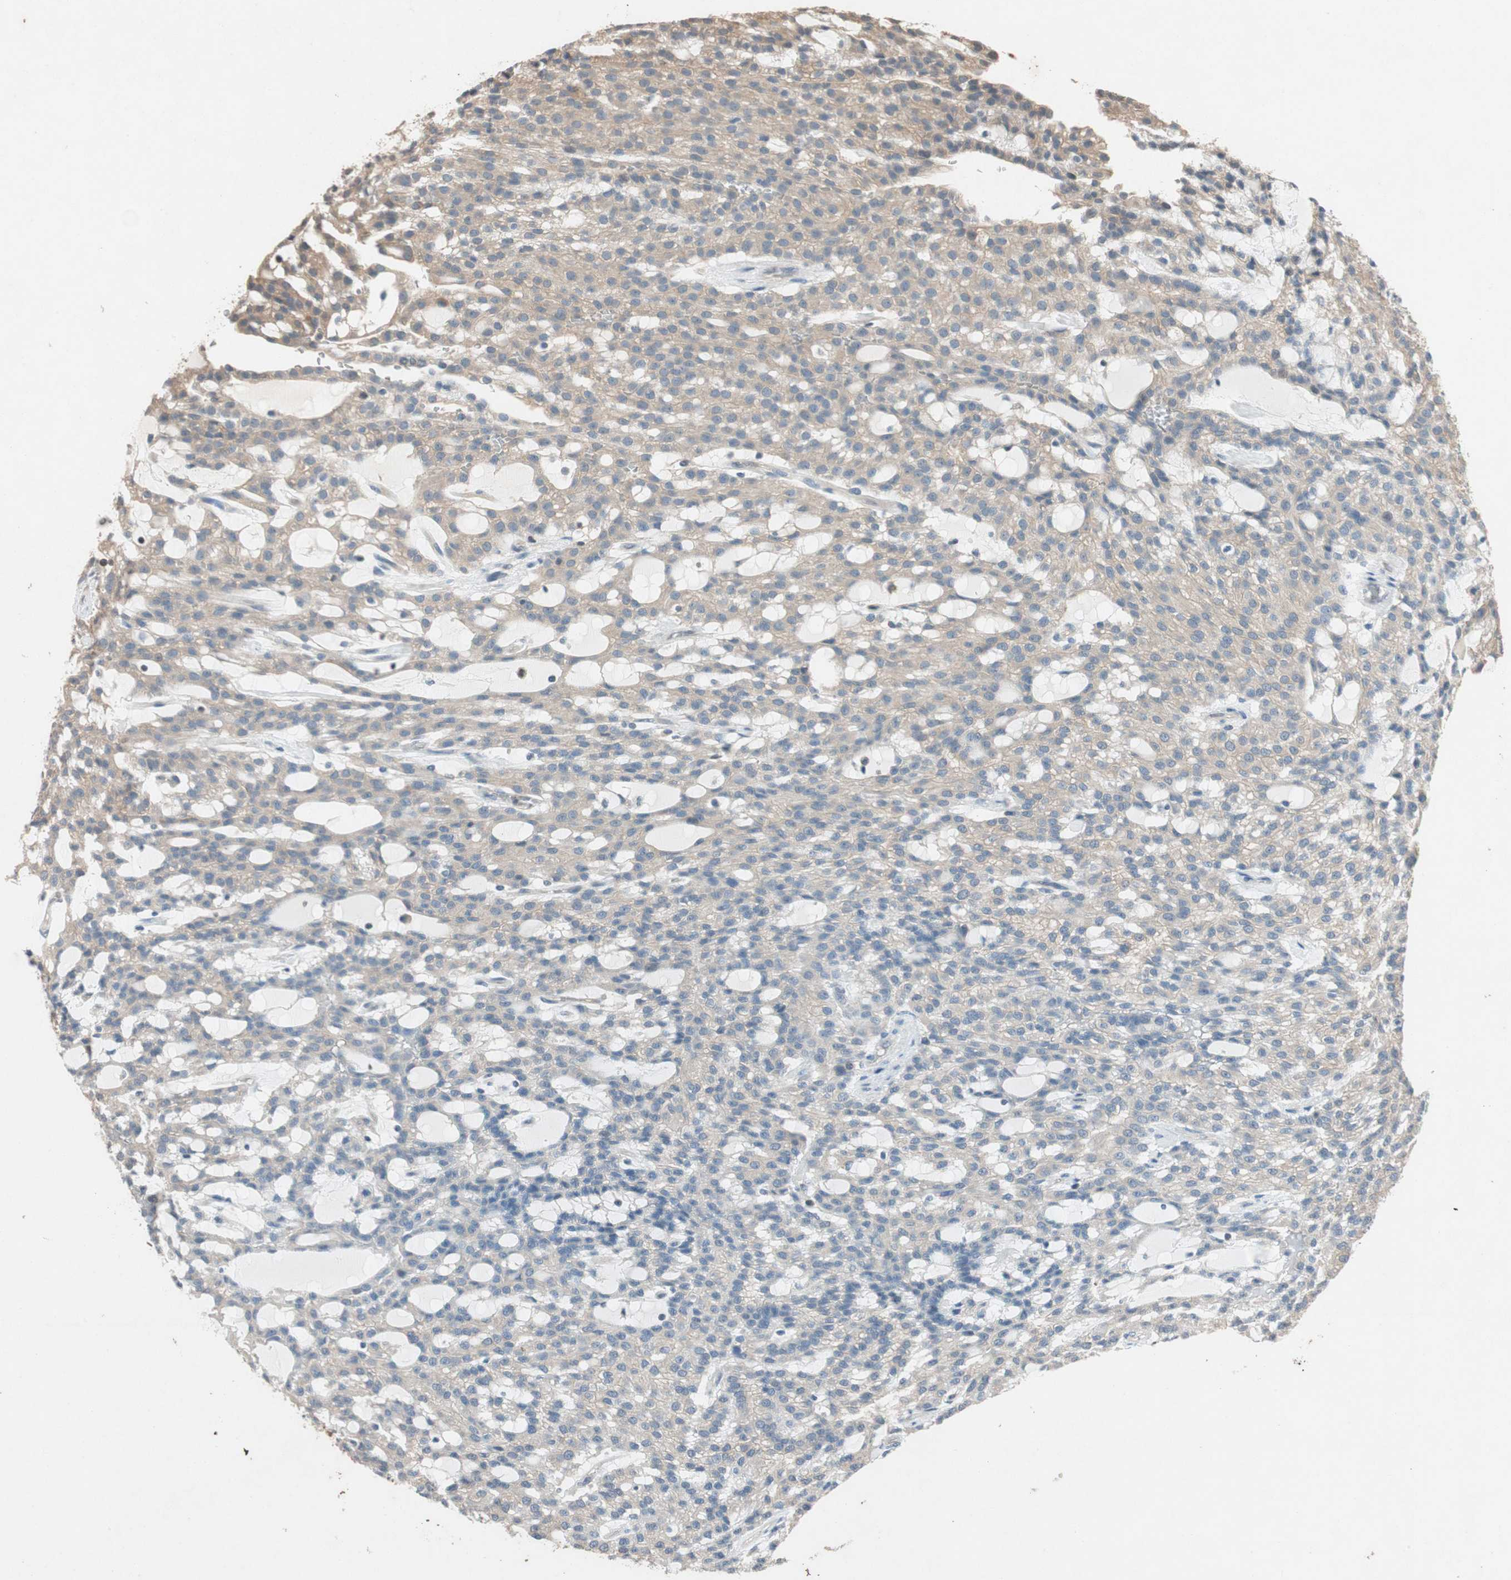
{"staining": {"intensity": "weak", "quantity": ">75%", "location": "cytoplasmic/membranous"}, "tissue": "renal cancer", "cell_type": "Tumor cells", "image_type": "cancer", "snomed": [{"axis": "morphology", "description": "Adenocarcinoma, NOS"}, {"axis": "topography", "description": "Kidney"}], "caption": "Renal adenocarcinoma stained with IHC shows weak cytoplasmic/membranous expression in about >75% of tumor cells.", "gene": "SERPINB5", "patient": {"sex": "male", "age": 63}}